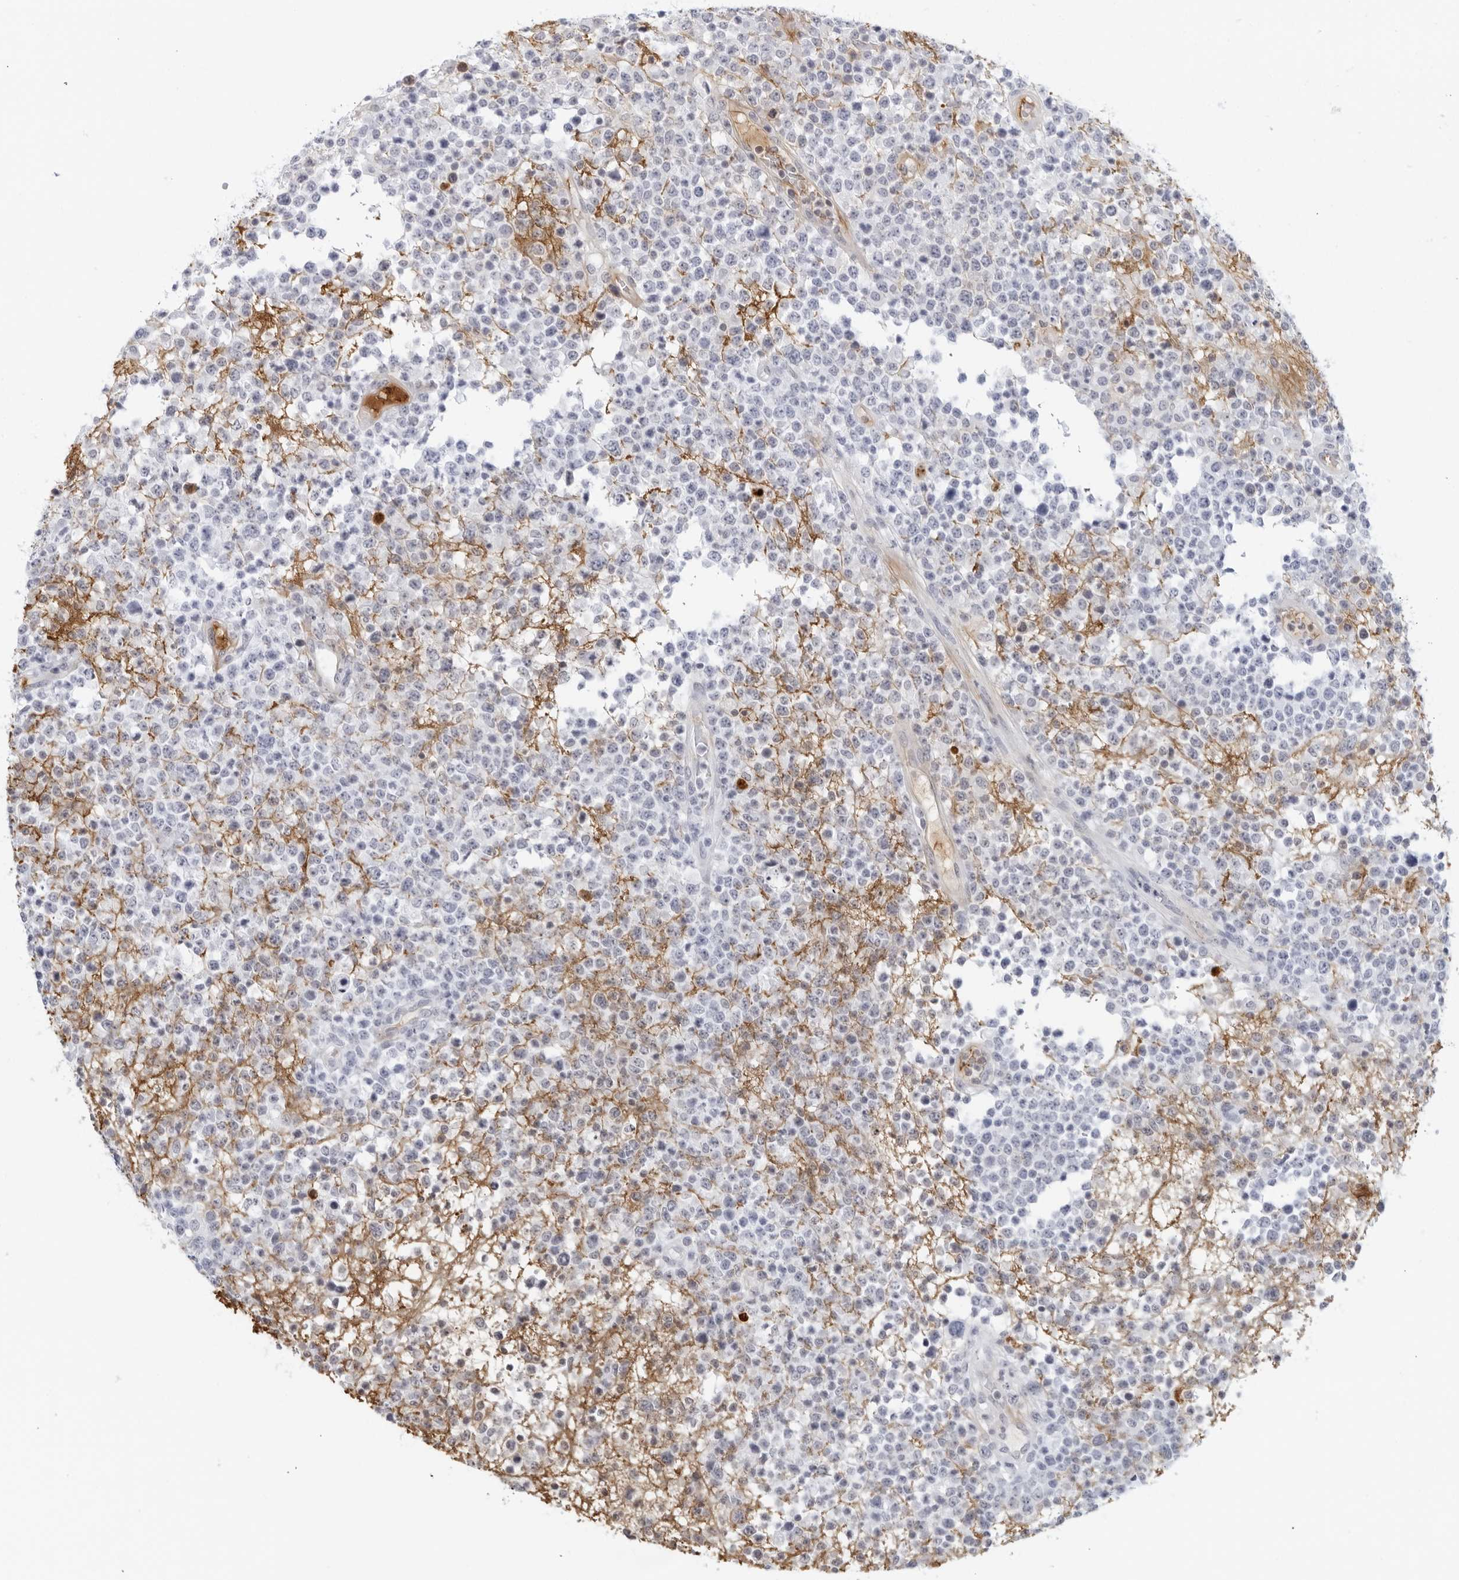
{"staining": {"intensity": "negative", "quantity": "none", "location": "none"}, "tissue": "lymphoma", "cell_type": "Tumor cells", "image_type": "cancer", "snomed": [{"axis": "morphology", "description": "Malignant lymphoma, non-Hodgkin's type, High grade"}, {"axis": "topography", "description": "Colon"}], "caption": "IHC image of neoplastic tissue: malignant lymphoma, non-Hodgkin's type (high-grade) stained with DAB exhibits no significant protein positivity in tumor cells.", "gene": "FGG", "patient": {"sex": "female", "age": 53}}